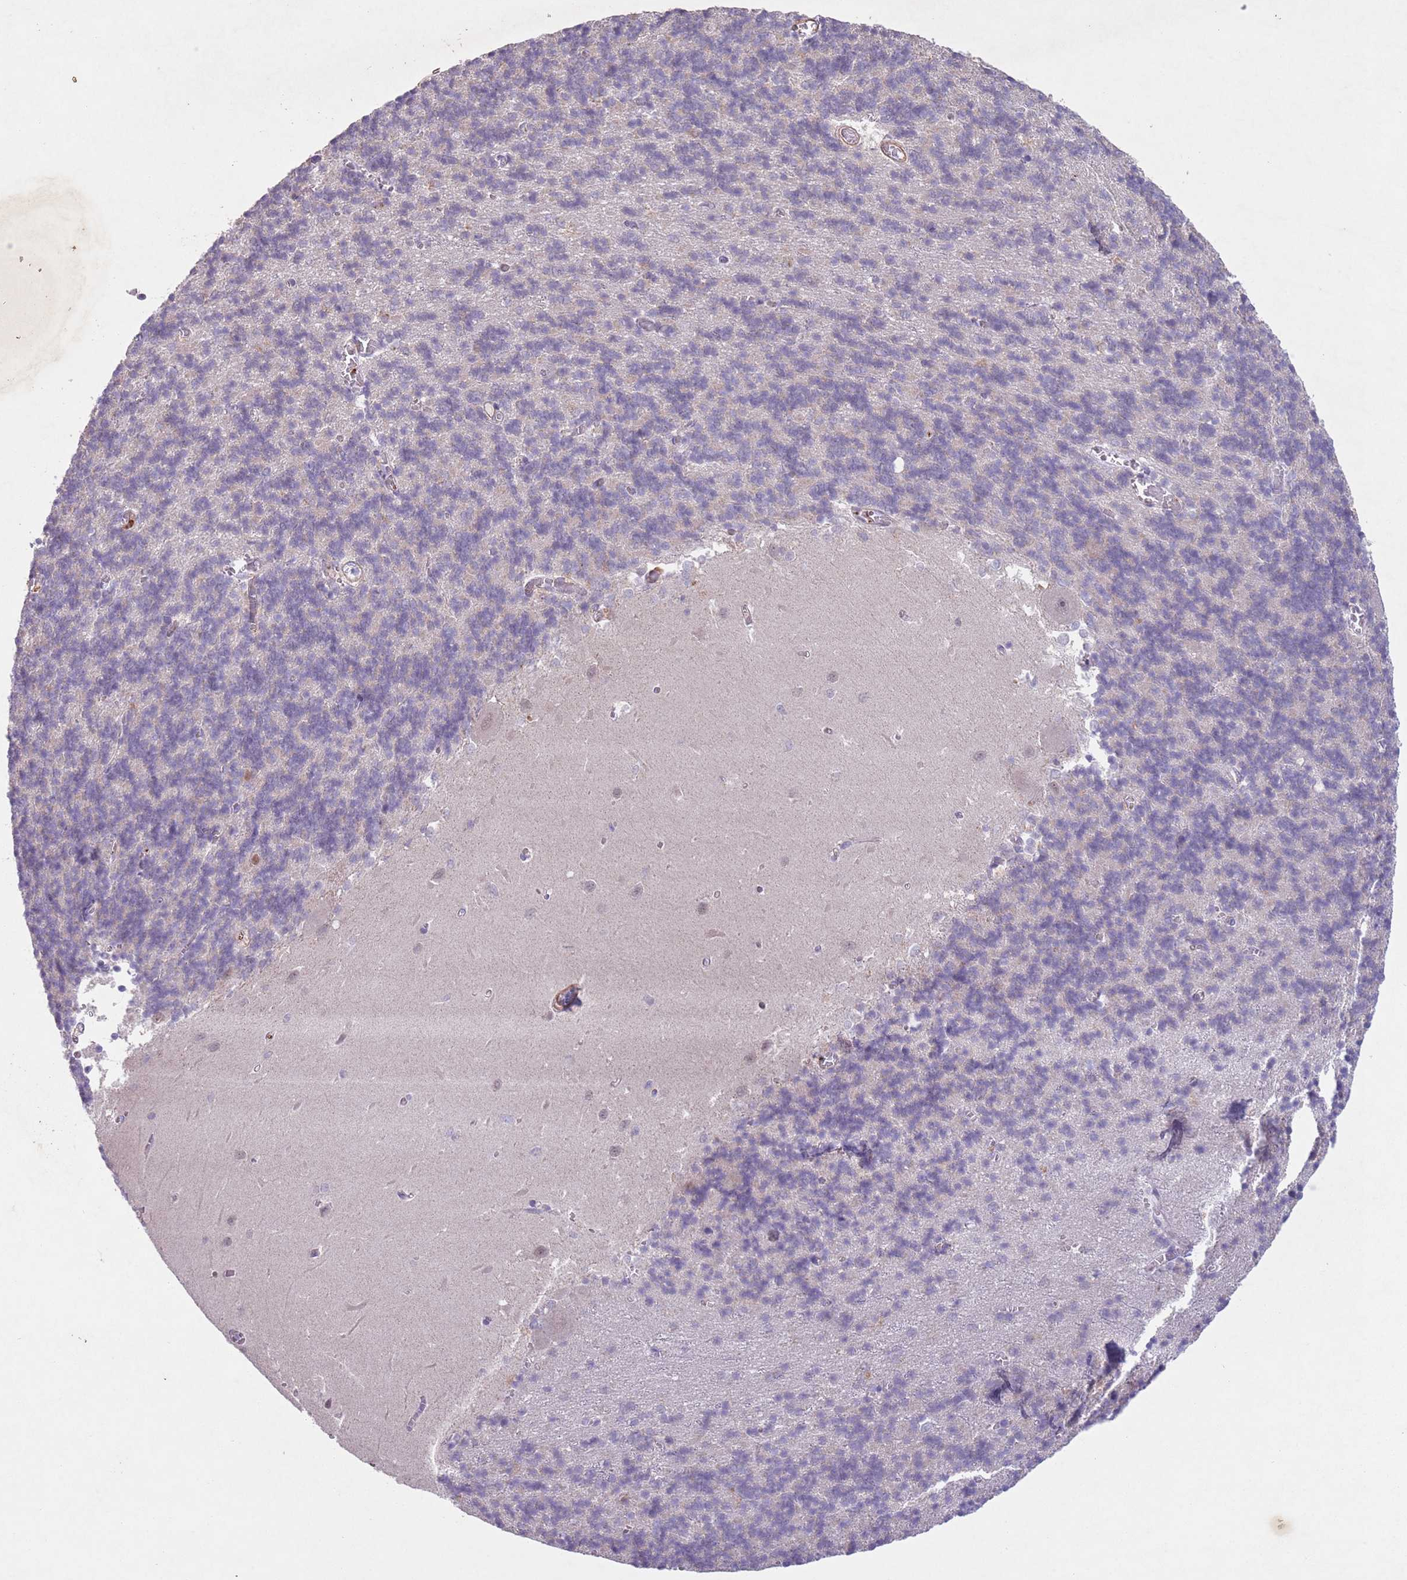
{"staining": {"intensity": "negative", "quantity": "none", "location": "none"}, "tissue": "cerebellum", "cell_type": "Cells in granular layer", "image_type": "normal", "snomed": [{"axis": "morphology", "description": "Normal tissue, NOS"}, {"axis": "topography", "description": "Cerebellum"}], "caption": "Micrograph shows no protein positivity in cells in granular layer of benign cerebellum.", "gene": "CCNI", "patient": {"sex": "male", "age": 37}}